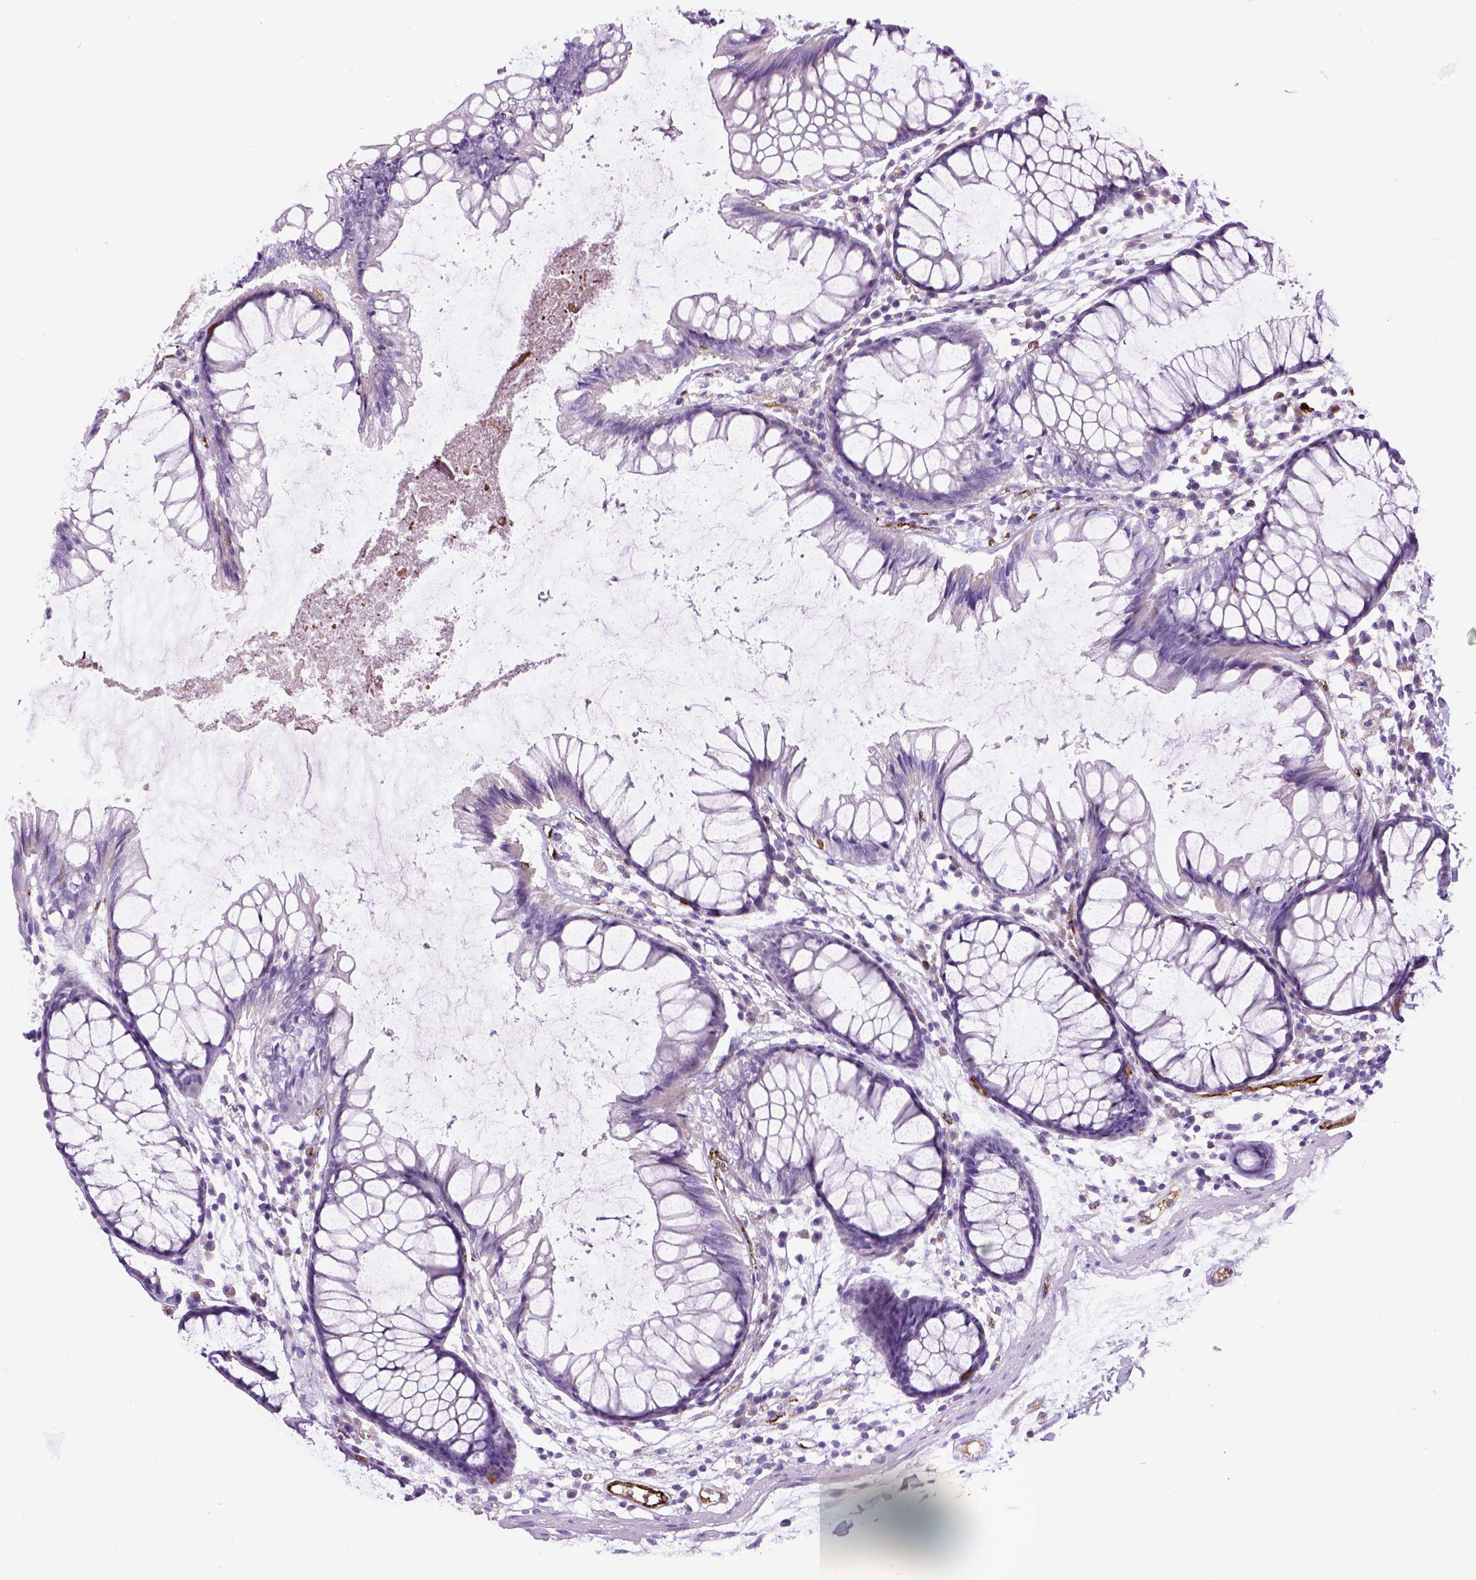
{"staining": {"intensity": "strong", "quantity": ">75%", "location": "cytoplasmic/membranous"}, "tissue": "colon", "cell_type": "Endothelial cells", "image_type": "normal", "snomed": [{"axis": "morphology", "description": "Normal tissue, NOS"}, {"axis": "morphology", "description": "Adenocarcinoma, NOS"}, {"axis": "topography", "description": "Colon"}], "caption": "An immunohistochemistry (IHC) histopathology image of benign tissue is shown. Protein staining in brown labels strong cytoplasmic/membranous positivity in colon within endothelial cells.", "gene": "VWF", "patient": {"sex": "male", "age": 65}}